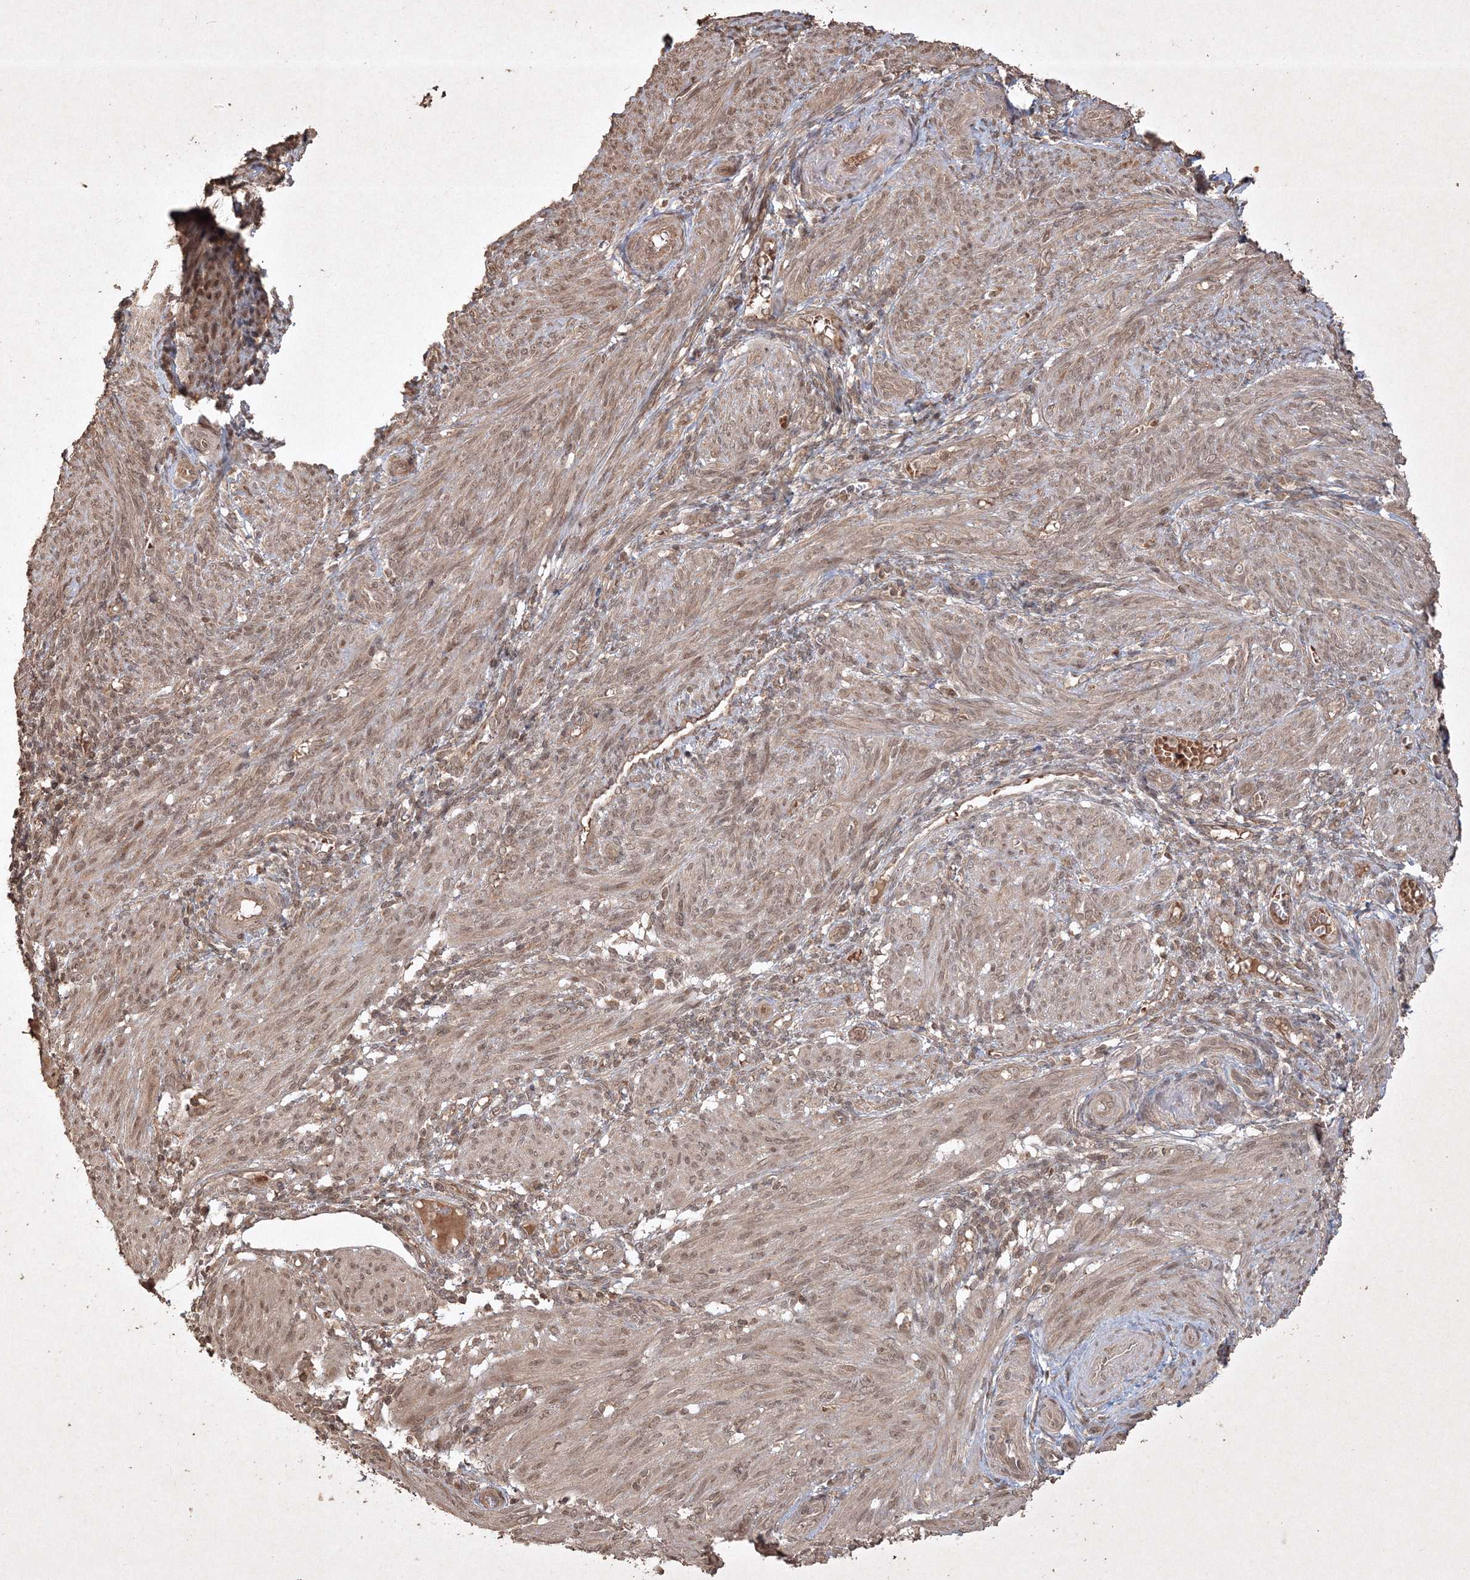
{"staining": {"intensity": "moderate", "quantity": ">75%", "location": "cytoplasmic/membranous,nuclear"}, "tissue": "smooth muscle", "cell_type": "Smooth muscle cells", "image_type": "normal", "snomed": [{"axis": "morphology", "description": "Normal tissue, NOS"}, {"axis": "topography", "description": "Smooth muscle"}], "caption": "Smooth muscle stained with immunohistochemistry (IHC) reveals moderate cytoplasmic/membranous,nuclear staining in approximately >75% of smooth muscle cells.", "gene": "PELI3", "patient": {"sex": "female", "age": 39}}